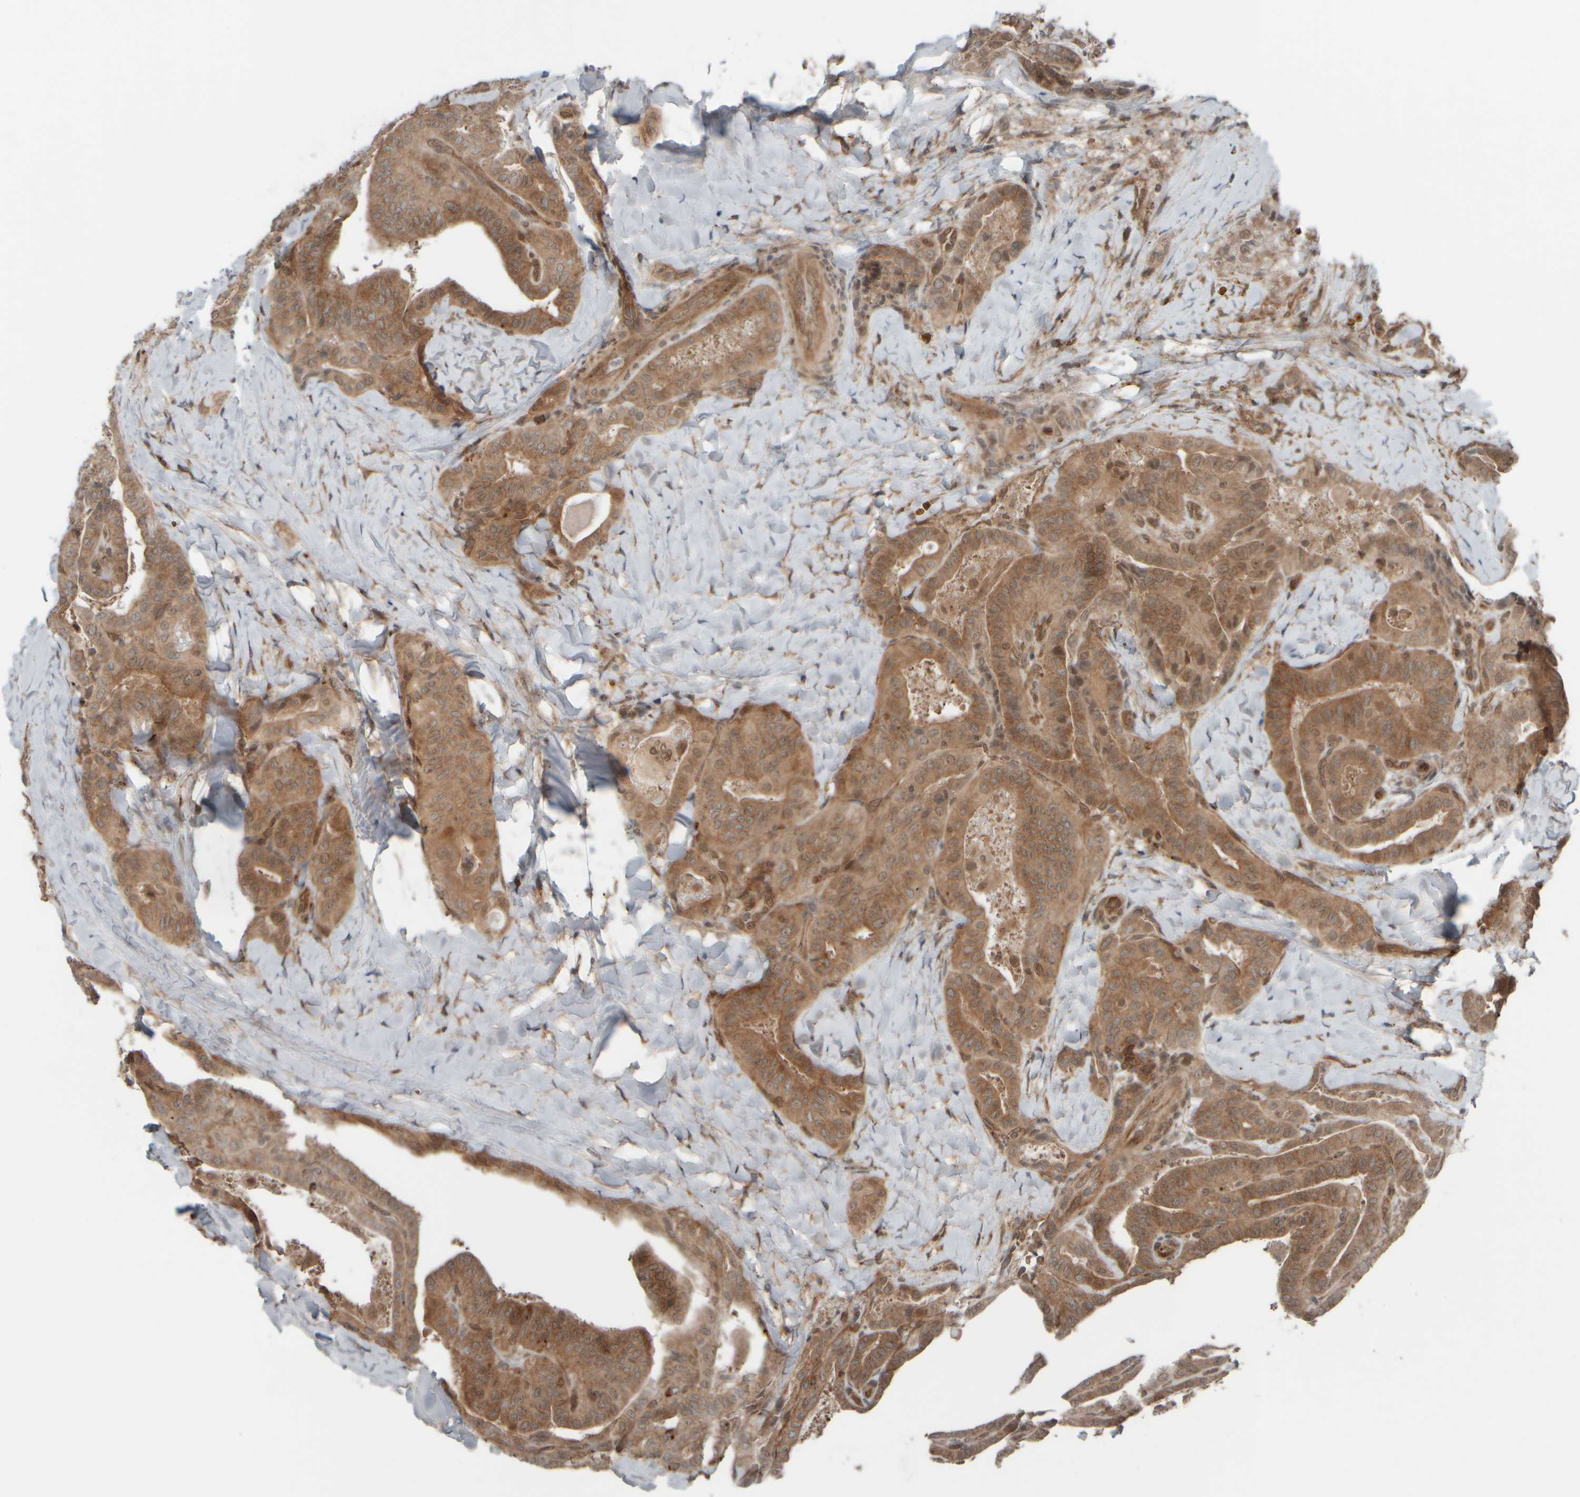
{"staining": {"intensity": "moderate", "quantity": ">75%", "location": "cytoplasmic/membranous"}, "tissue": "thyroid cancer", "cell_type": "Tumor cells", "image_type": "cancer", "snomed": [{"axis": "morphology", "description": "Papillary adenocarcinoma, NOS"}, {"axis": "topography", "description": "Thyroid gland"}], "caption": "About >75% of tumor cells in thyroid papillary adenocarcinoma reveal moderate cytoplasmic/membranous protein positivity as visualized by brown immunohistochemical staining.", "gene": "GIGYF1", "patient": {"sex": "male", "age": 77}}